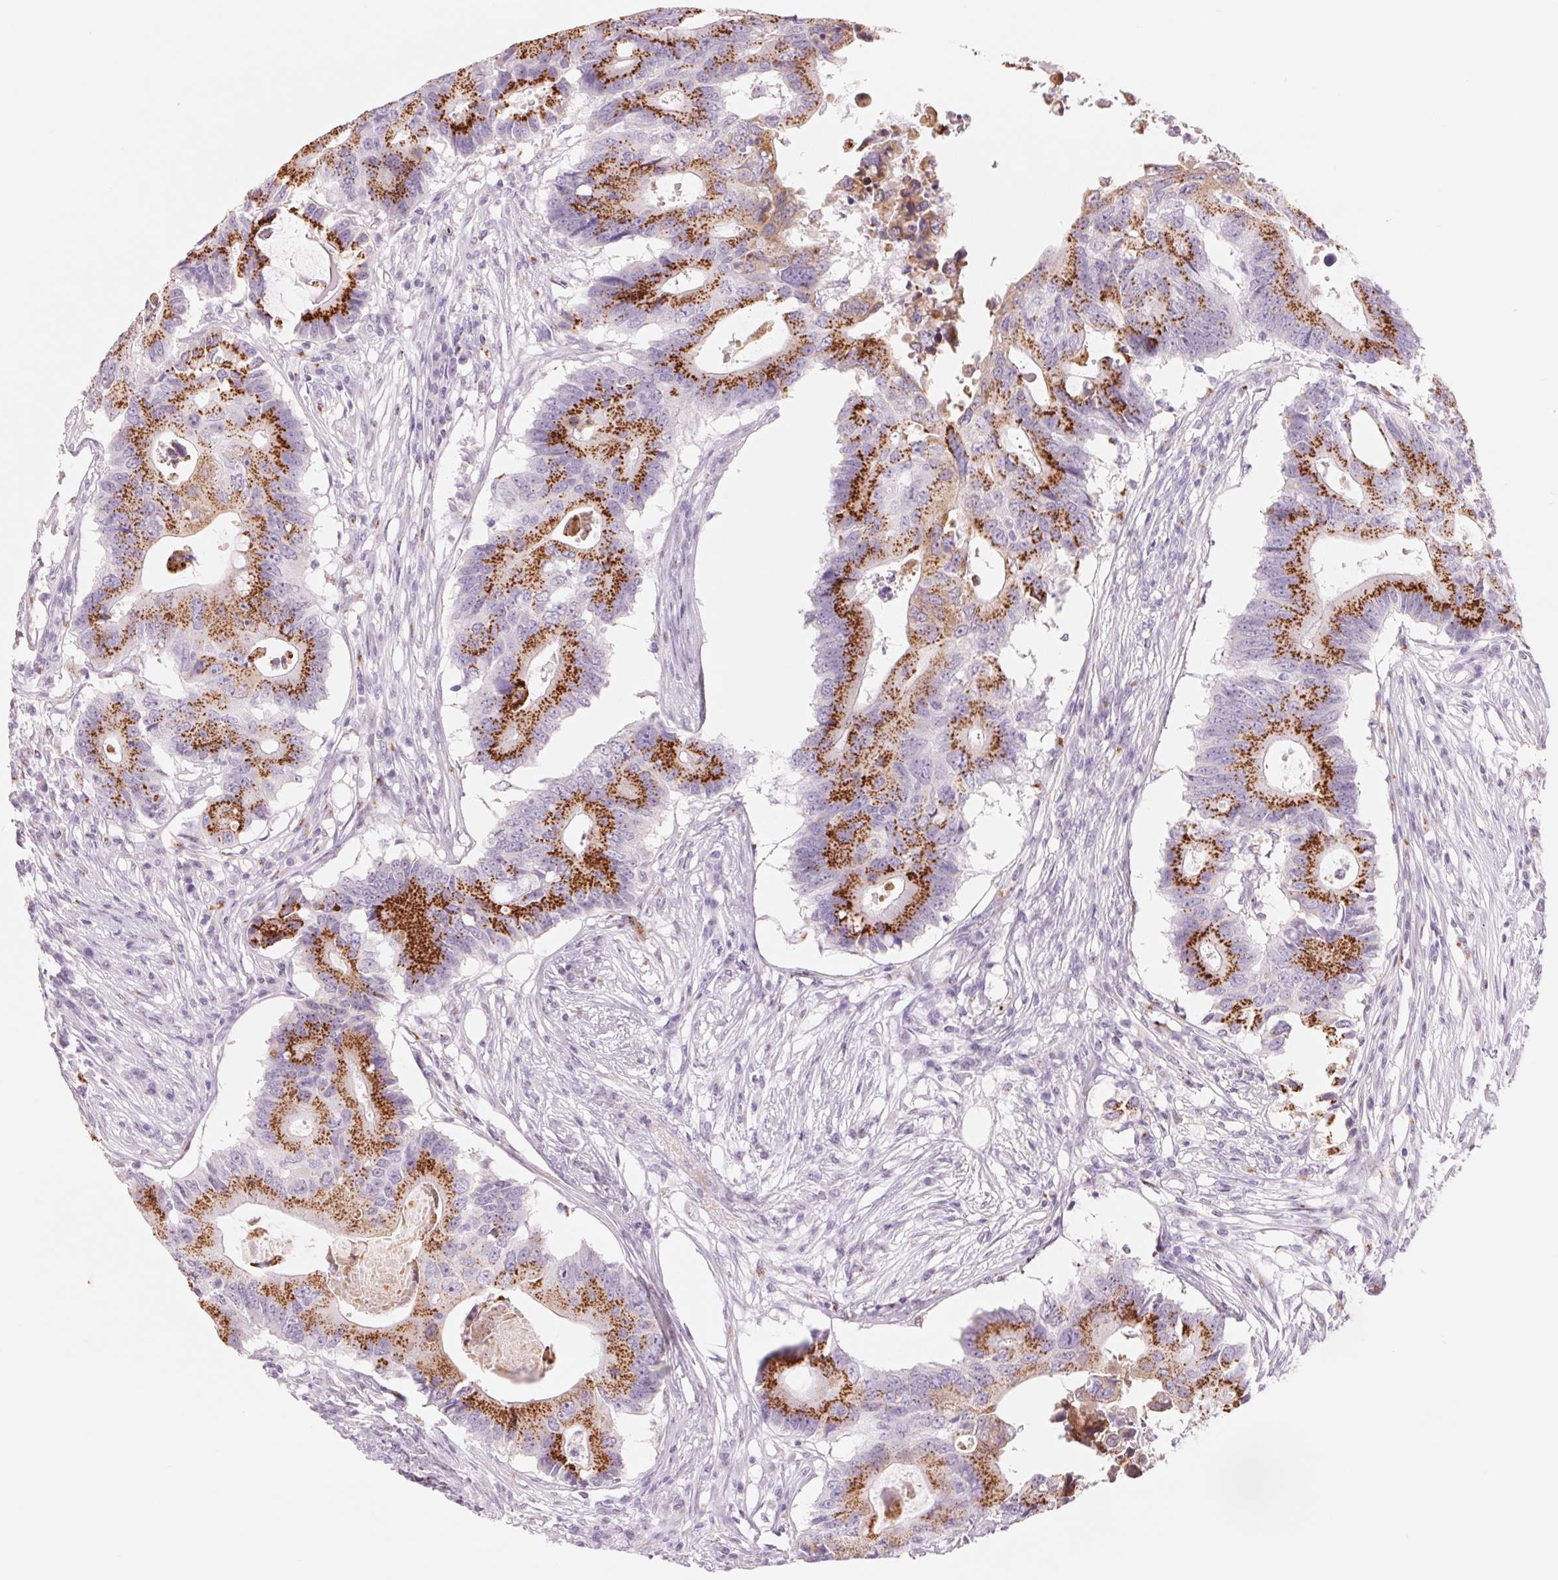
{"staining": {"intensity": "strong", "quantity": "25%-75%", "location": "cytoplasmic/membranous"}, "tissue": "colorectal cancer", "cell_type": "Tumor cells", "image_type": "cancer", "snomed": [{"axis": "morphology", "description": "Adenocarcinoma, NOS"}, {"axis": "topography", "description": "Colon"}], "caption": "Immunohistochemistry (IHC) photomicrograph of neoplastic tissue: adenocarcinoma (colorectal) stained using immunohistochemistry (IHC) shows high levels of strong protein expression localized specifically in the cytoplasmic/membranous of tumor cells, appearing as a cytoplasmic/membranous brown color.", "gene": "GALNT7", "patient": {"sex": "male", "age": 71}}